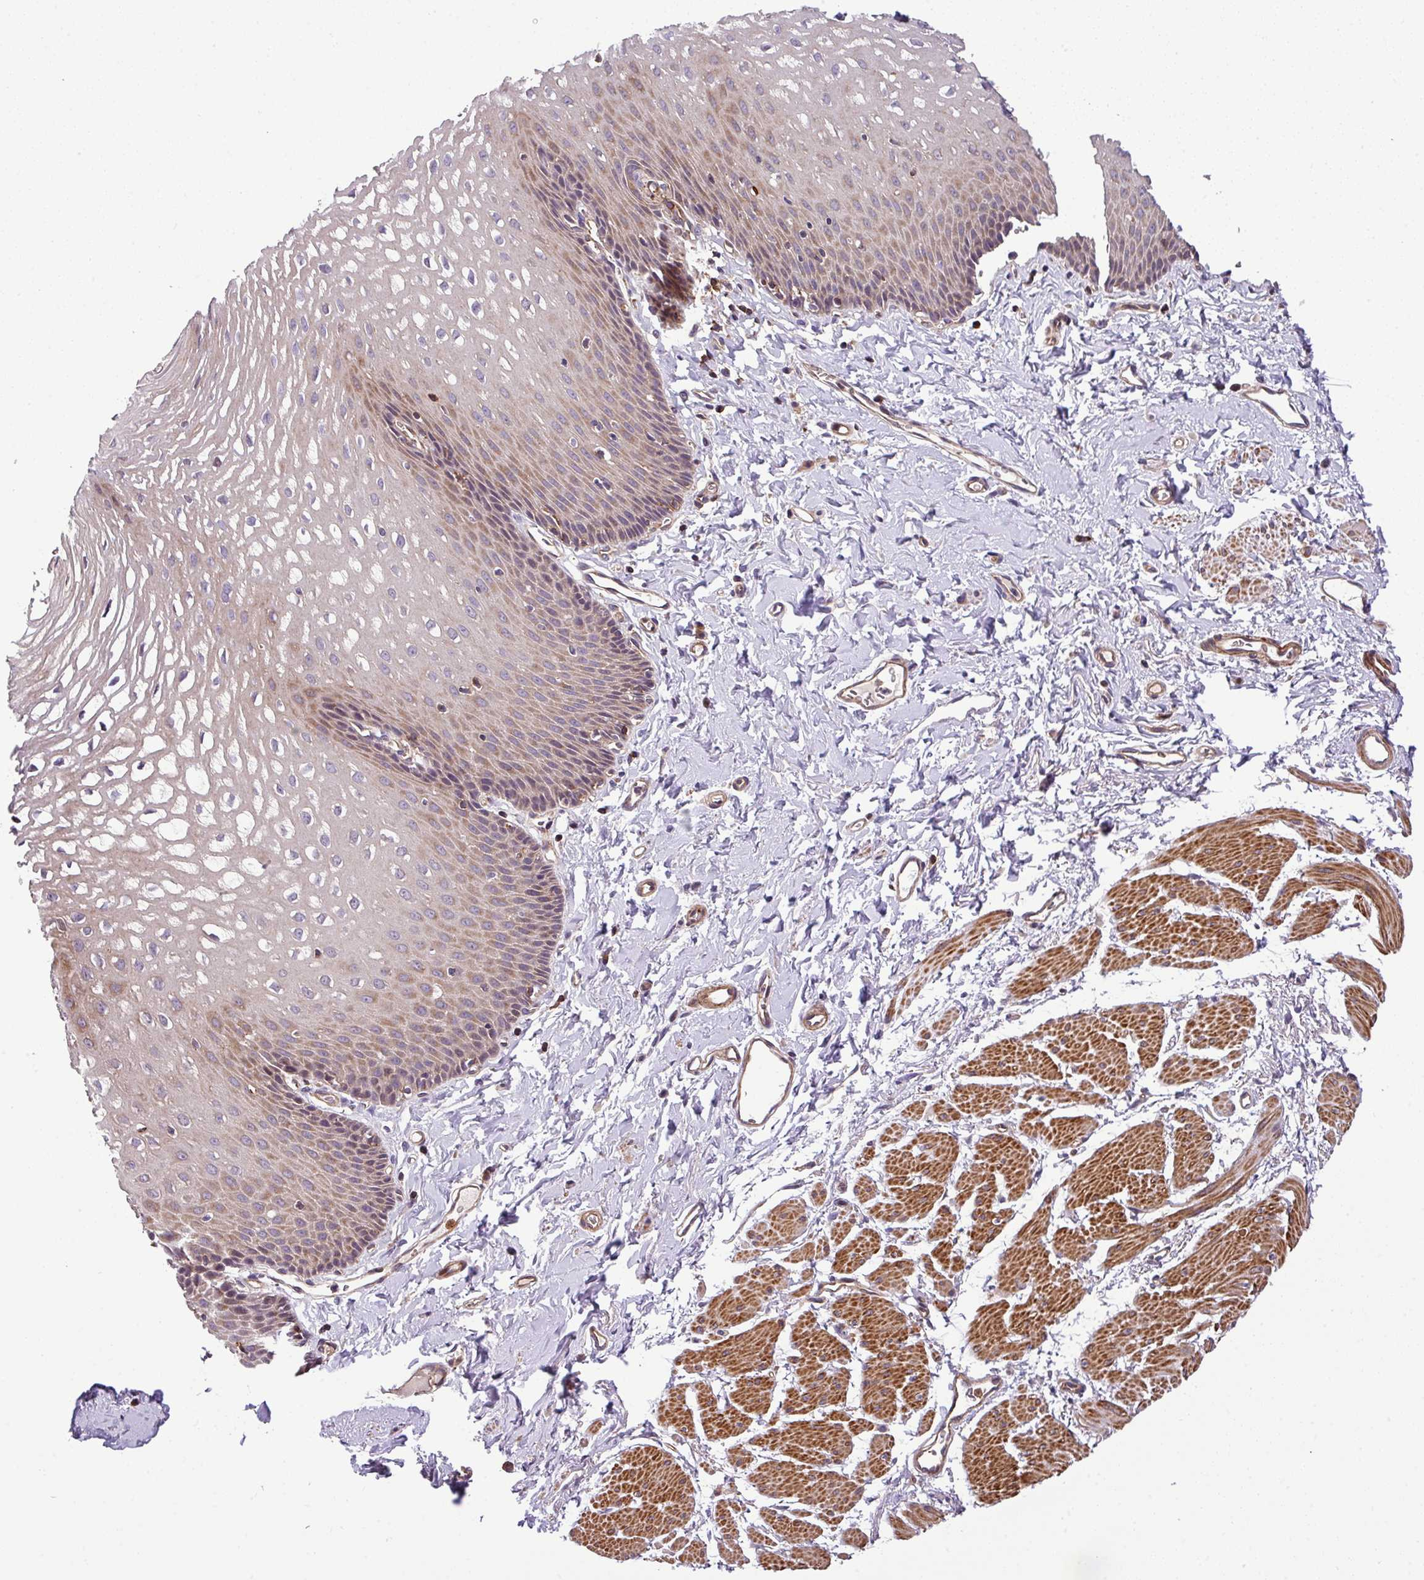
{"staining": {"intensity": "moderate", "quantity": "25%-75%", "location": "cytoplasmic/membranous"}, "tissue": "esophagus", "cell_type": "Squamous epithelial cells", "image_type": "normal", "snomed": [{"axis": "morphology", "description": "Normal tissue, NOS"}, {"axis": "topography", "description": "Esophagus"}], "caption": "Protein expression analysis of unremarkable esophagus exhibits moderate cytoplasmic/membranous expression in about 25%-75% of squamous epithelial cells.", "gene": "CASS4", "patient": {"sex": "male", "age": 70}}